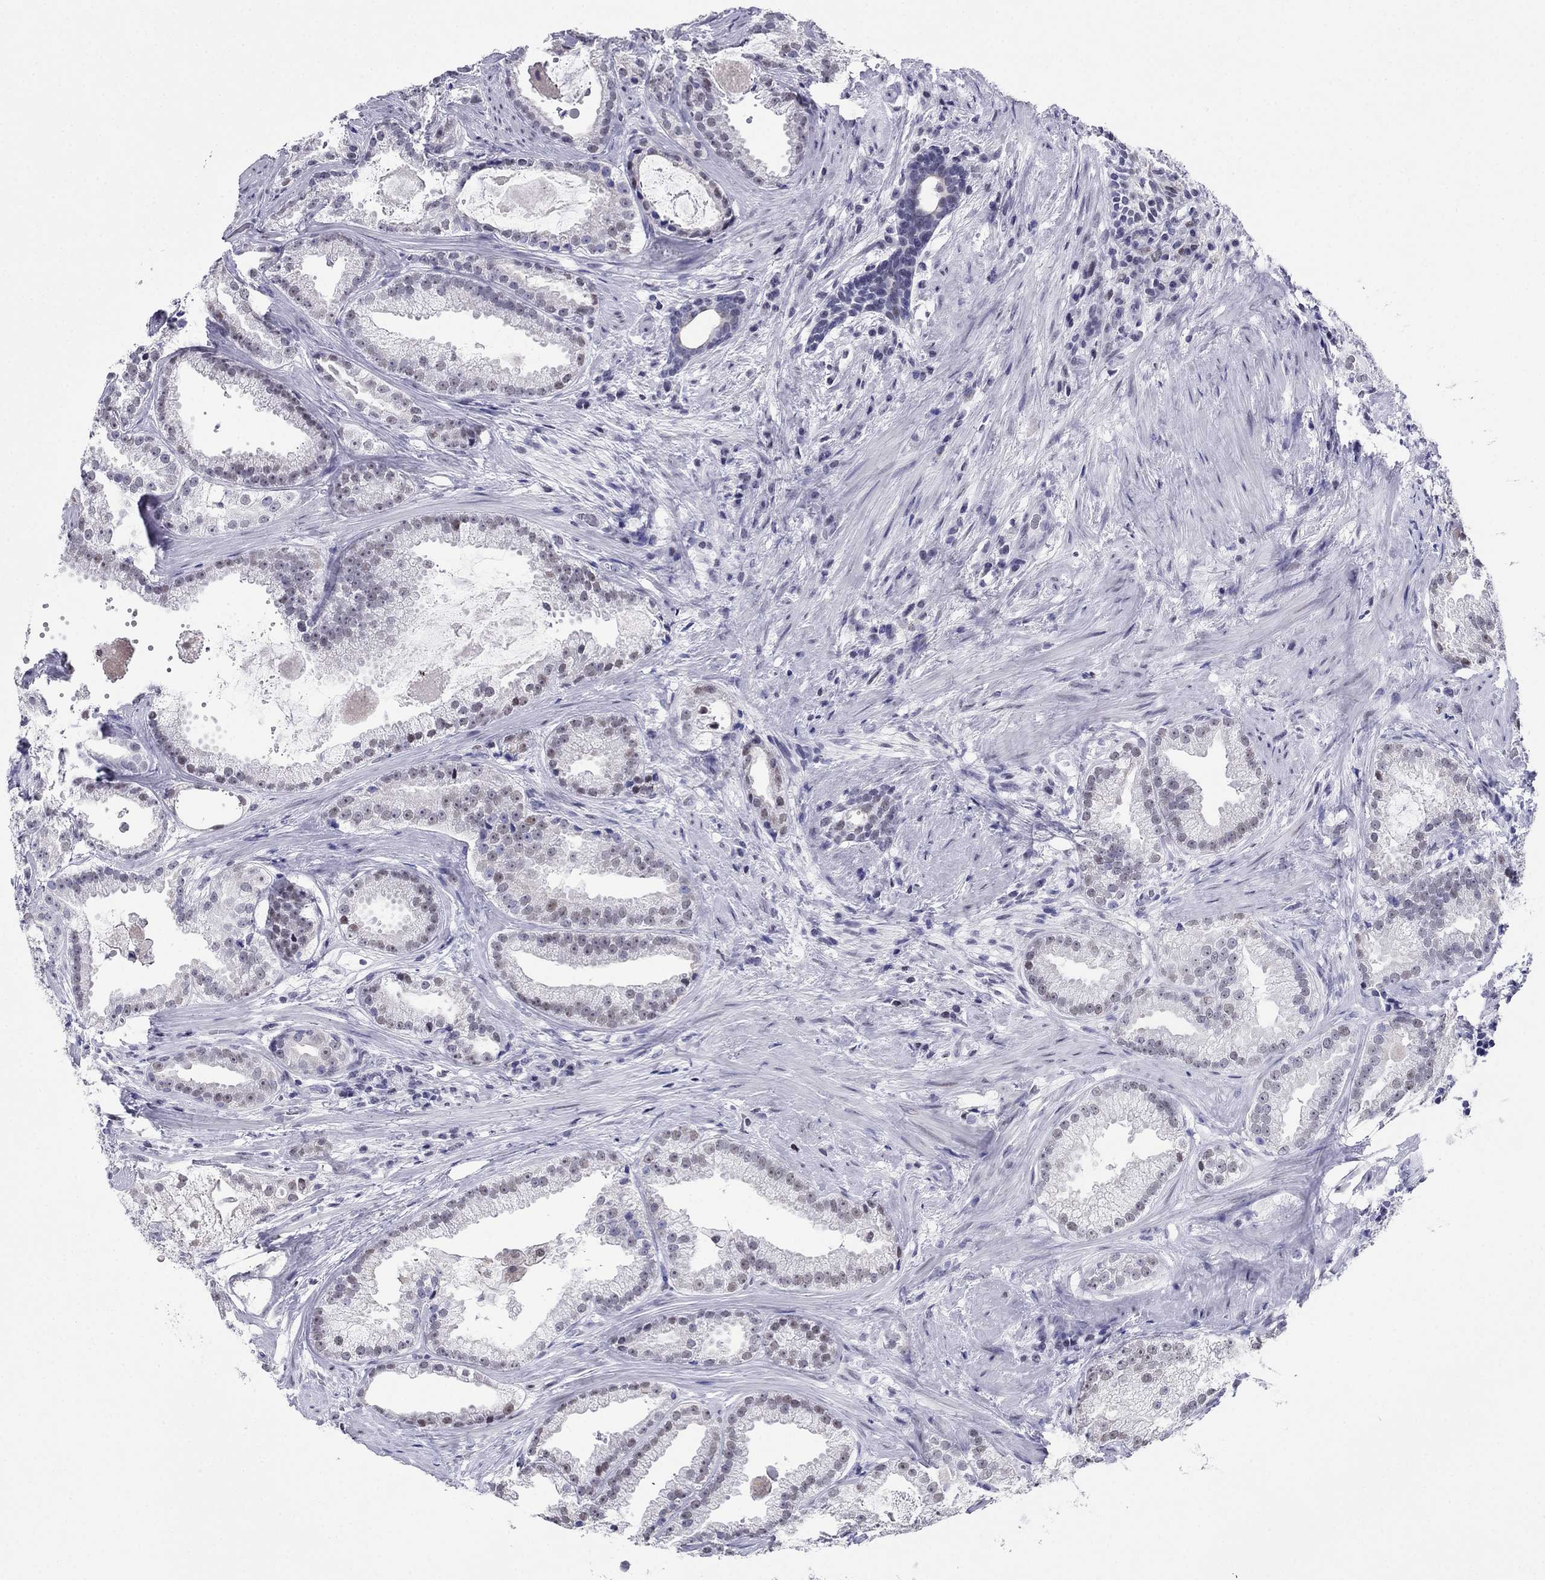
{"staining": {"intensity": "weak", "quantity": "<25%", "location": "nuclear"}, "tissue": "prostate cancer", "cell_type": "Tumor cells", "image_type": "cancer", "snomed": [{"axis": "morphology", "description": "Adenocarcinoma, NOS"}, {"axis": "morphology", "description": "Adenocarcinoma, High grade"}, {"axis": "topography", "description": "Prostate"}], "caption": "IHC photomicrograph of prostate cancer (adenocarcinoma) stained for a protein (brown), which exhibits no staining in tumor cells.", "gene": "PPM1G", "patient": {"sex": "male", "age": 64}}